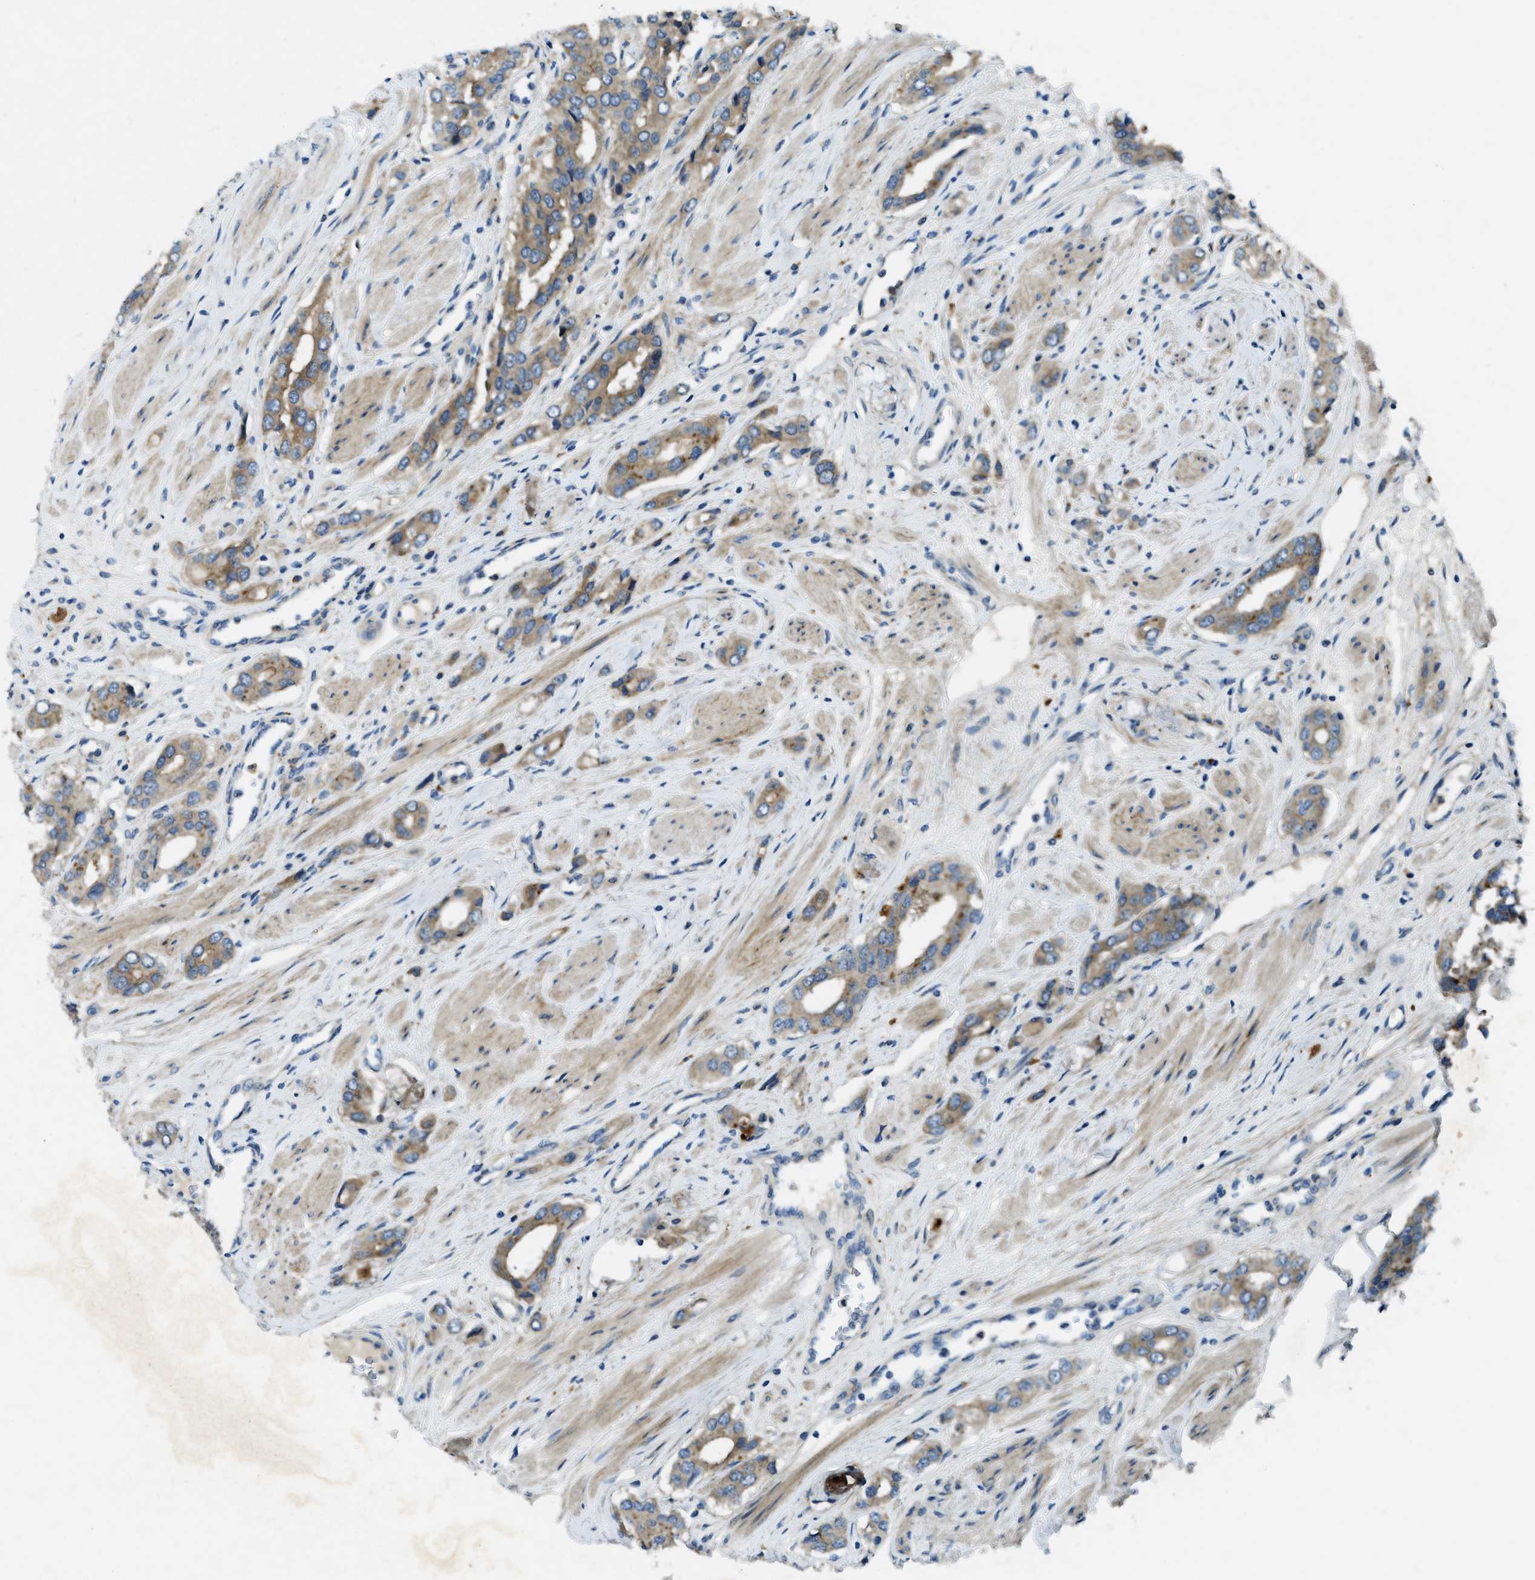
{"staining": {"intensity": "weak", "quantity": ">75%", "location": "cytoplasmic/membranous"}, "tissue": "prostate cancer", "cell_type": "Tumor cells", "image_type": "cancer", "snomed": [{"axis": "morphology", "description": "Adenocarcinoma, High grade"}, {"axis": "topography", "description": "Prostate"}], "caption": "A brown stain labels weak cytoplasmic/membranous positivity of a protein in prostate cancer tumor cells. The staining was performed using DAB, with brown indicating positive protein expression. Nuclei are stained blue with hematoxylin.", "gene": "SNX14", "patient": {"sex": "male", "age": 52}}